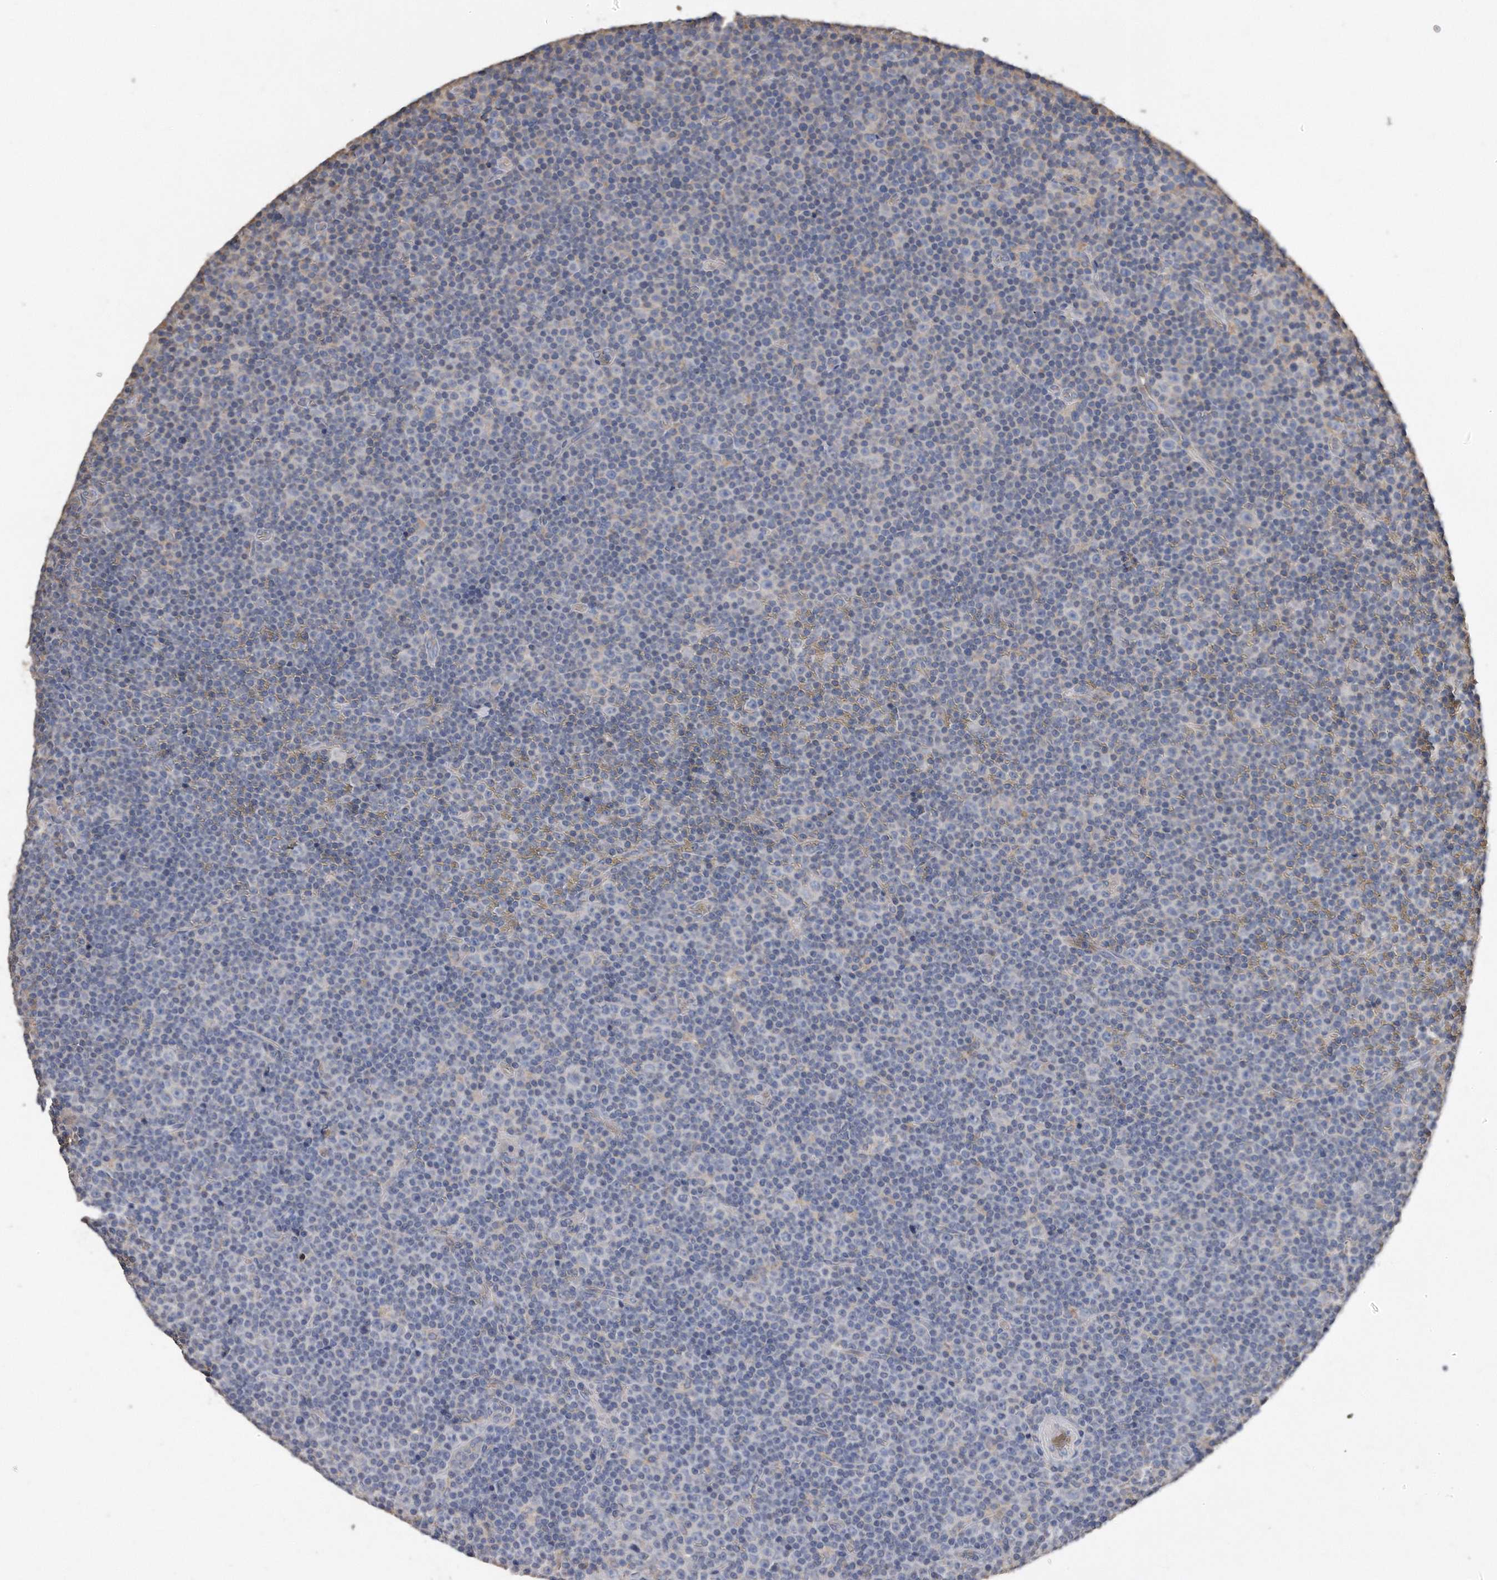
{"staining": {"intensity": "negative", "quantity": "none", "location": "none"}, "tissue": "lymphoma", "cell_type": "Tumor cells", "image_type": "cancer", "snomed": [{"axis": "morphology", "description": "Malignant lymphoma, non-Hodgkin's type, Low grade"}, {"axis": "topography", "description": "Lymph node"}], "caption": "There is no significant positivity in tumor cells of lymphoma. The staining was performed using DAB (3,3'-diaminobenzidine) to visualize the protein expression in brown, while the nuclei were stained in blue with hematoxylin (Magnification: 20x).", "gene": "CDCP1", "patient": {"sex": "female", "age": 67}}